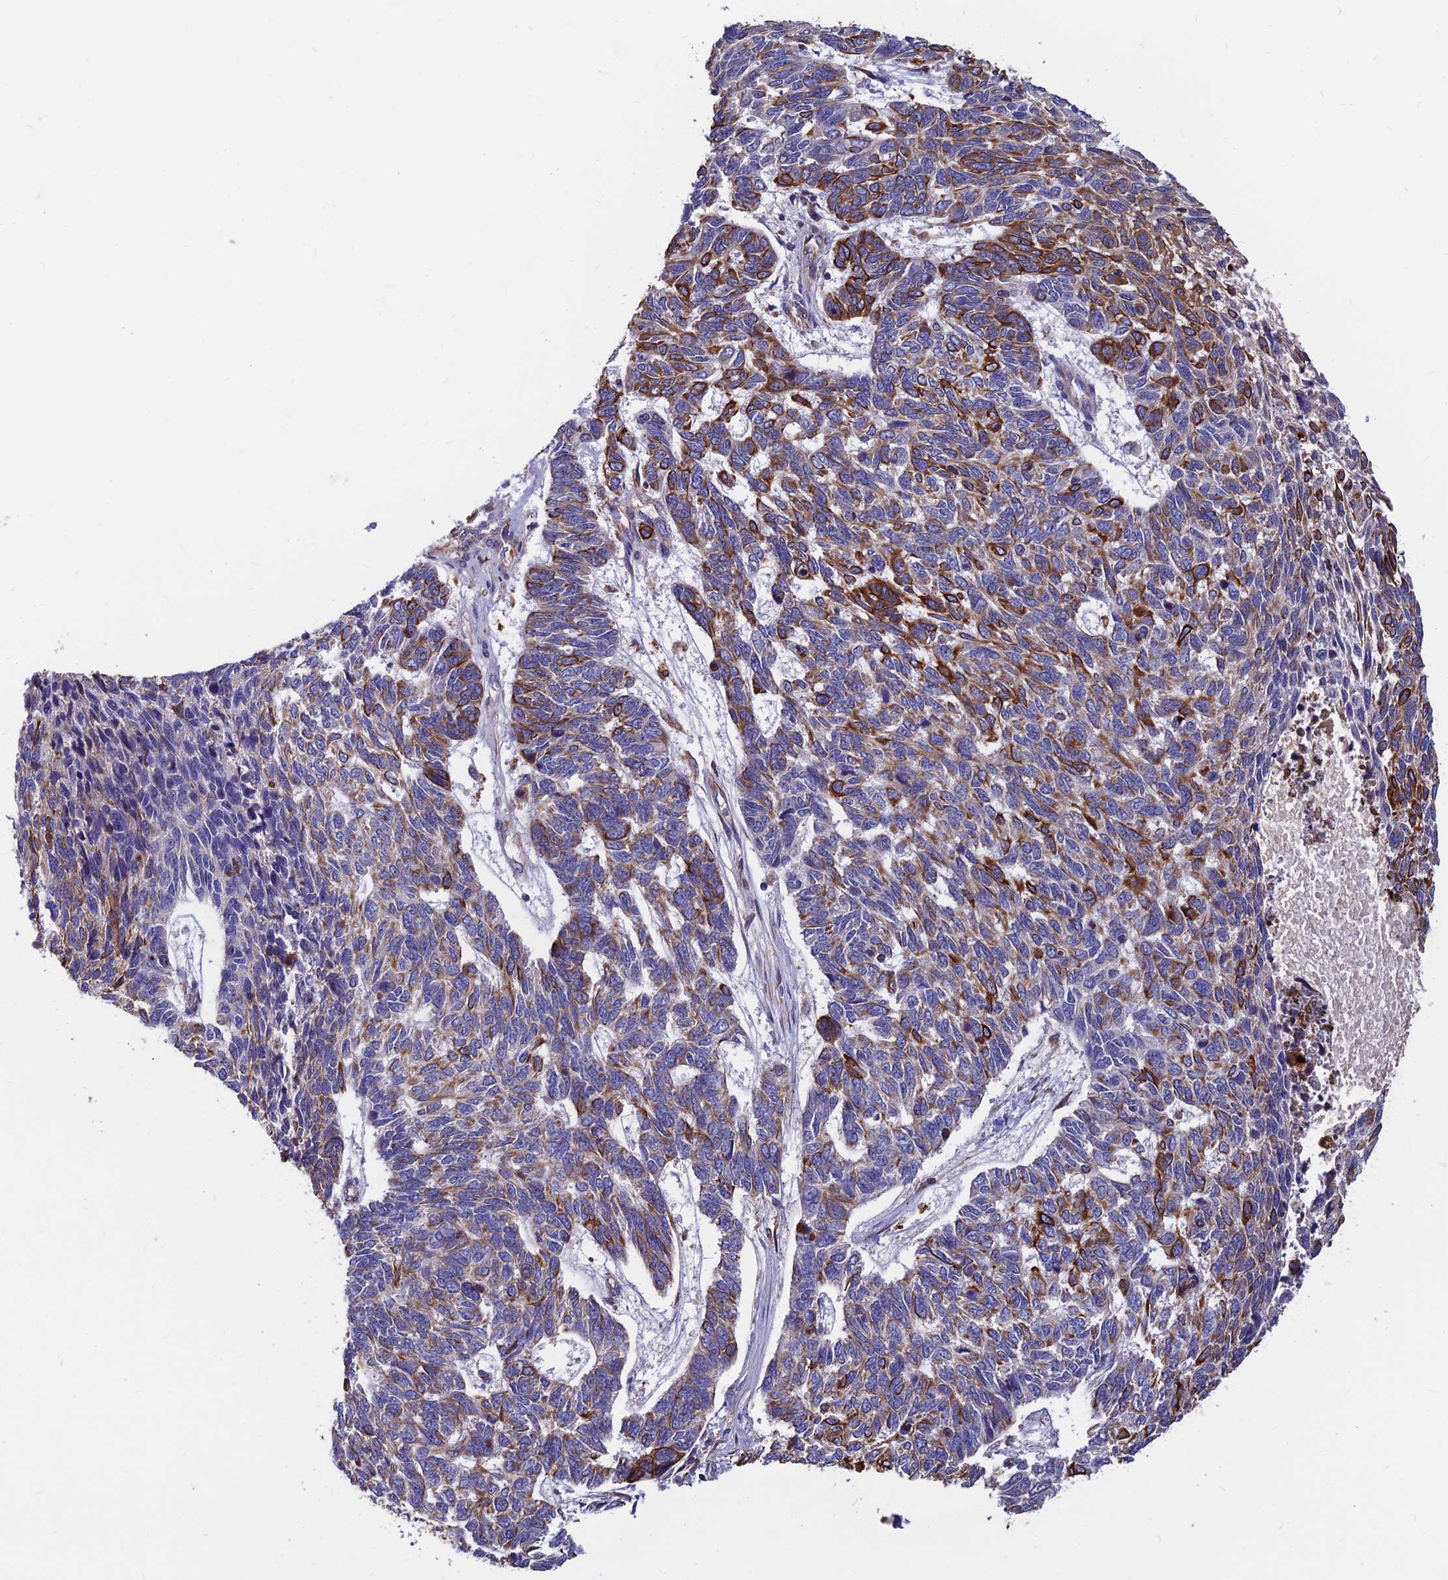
{"staining": {"intensity": "strong", "quantity": "<25%", "location": "cytoplasmic/membranous"}, "tissue": "skin cancer", "cell_type": "Tumor cells", "image_type": "cancer", "snomed": [{"axis": "morphology", "description": "Basal cell carcinoma"}, {"axis": "topography", "description": "Skin"}], "caption": "Basal cell carcinoma (skin) stained with DAB (3,3'-diaminobenzidine) immunohistochemistry reveals medium levels of strong cytoplasmic/membranous expression in about <25% of tumor cells. Nuclei are stained in blue.", "gene": "CDK18", "patient": {"sex": "female", "age": 65}}